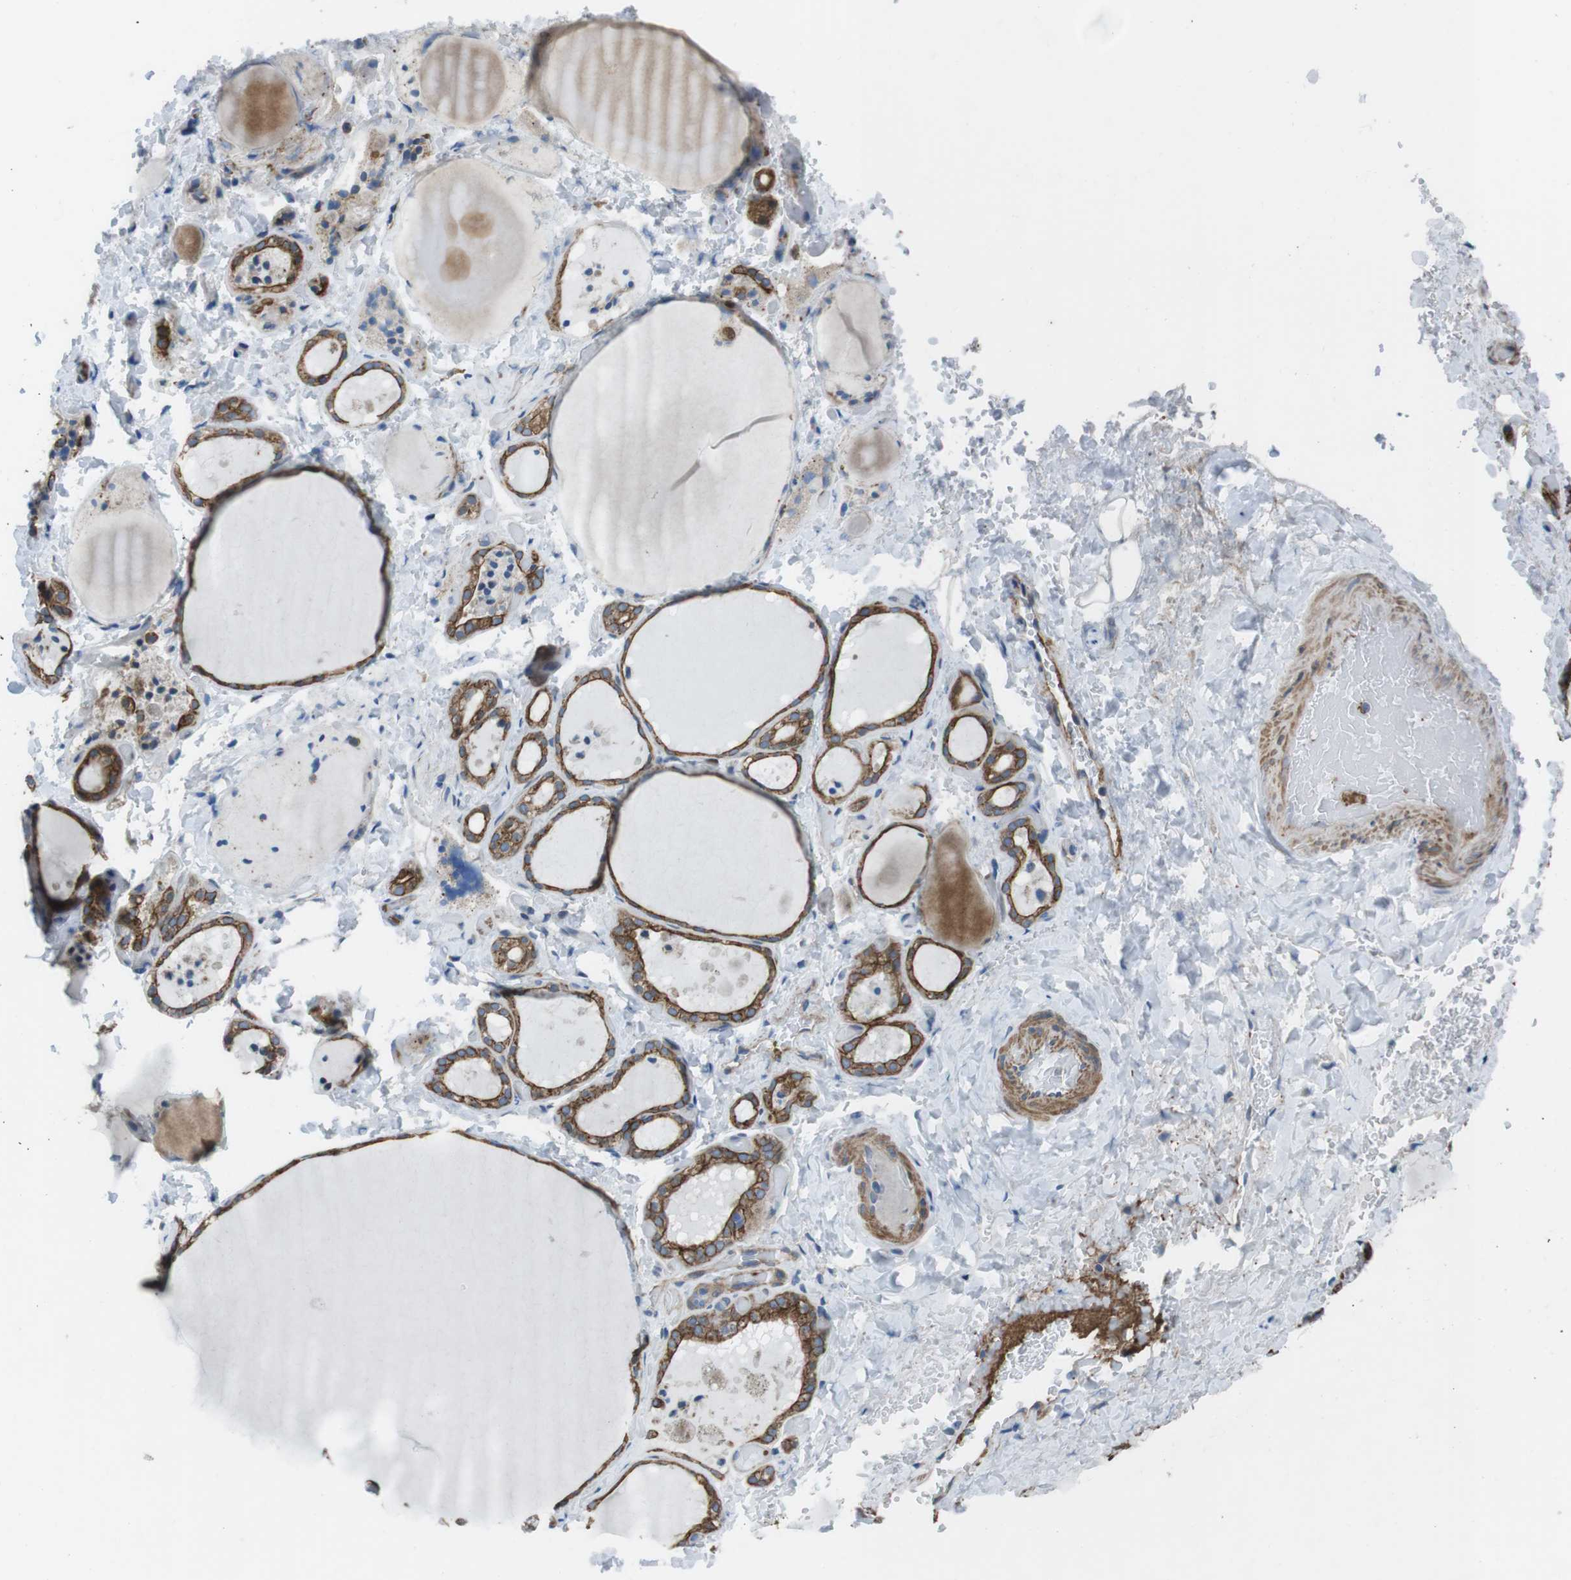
{"staining": {"intensity": "moderate", "quantity": ">75%", "location": "cytoplasmic/membranous"}, "tissue": "thyroid gland", "cell_type": "Glandular cells", "image_type": "normal", "snomed": [{"axis": "morphology", "description": "Normal tissue, NOS"}, {"axis": "topography", "description": "Thyroid gland"}], "caption": "This photomicrograph demonstrates immunohistochemistry (IHC) staining of unremarkable human thyroid gland, with medium moderate cytoplasmic/membranous positivity in about >75% of glandular cells.", "gene": "FAM174B", "patient": {"sex": "female", "age": 44}}